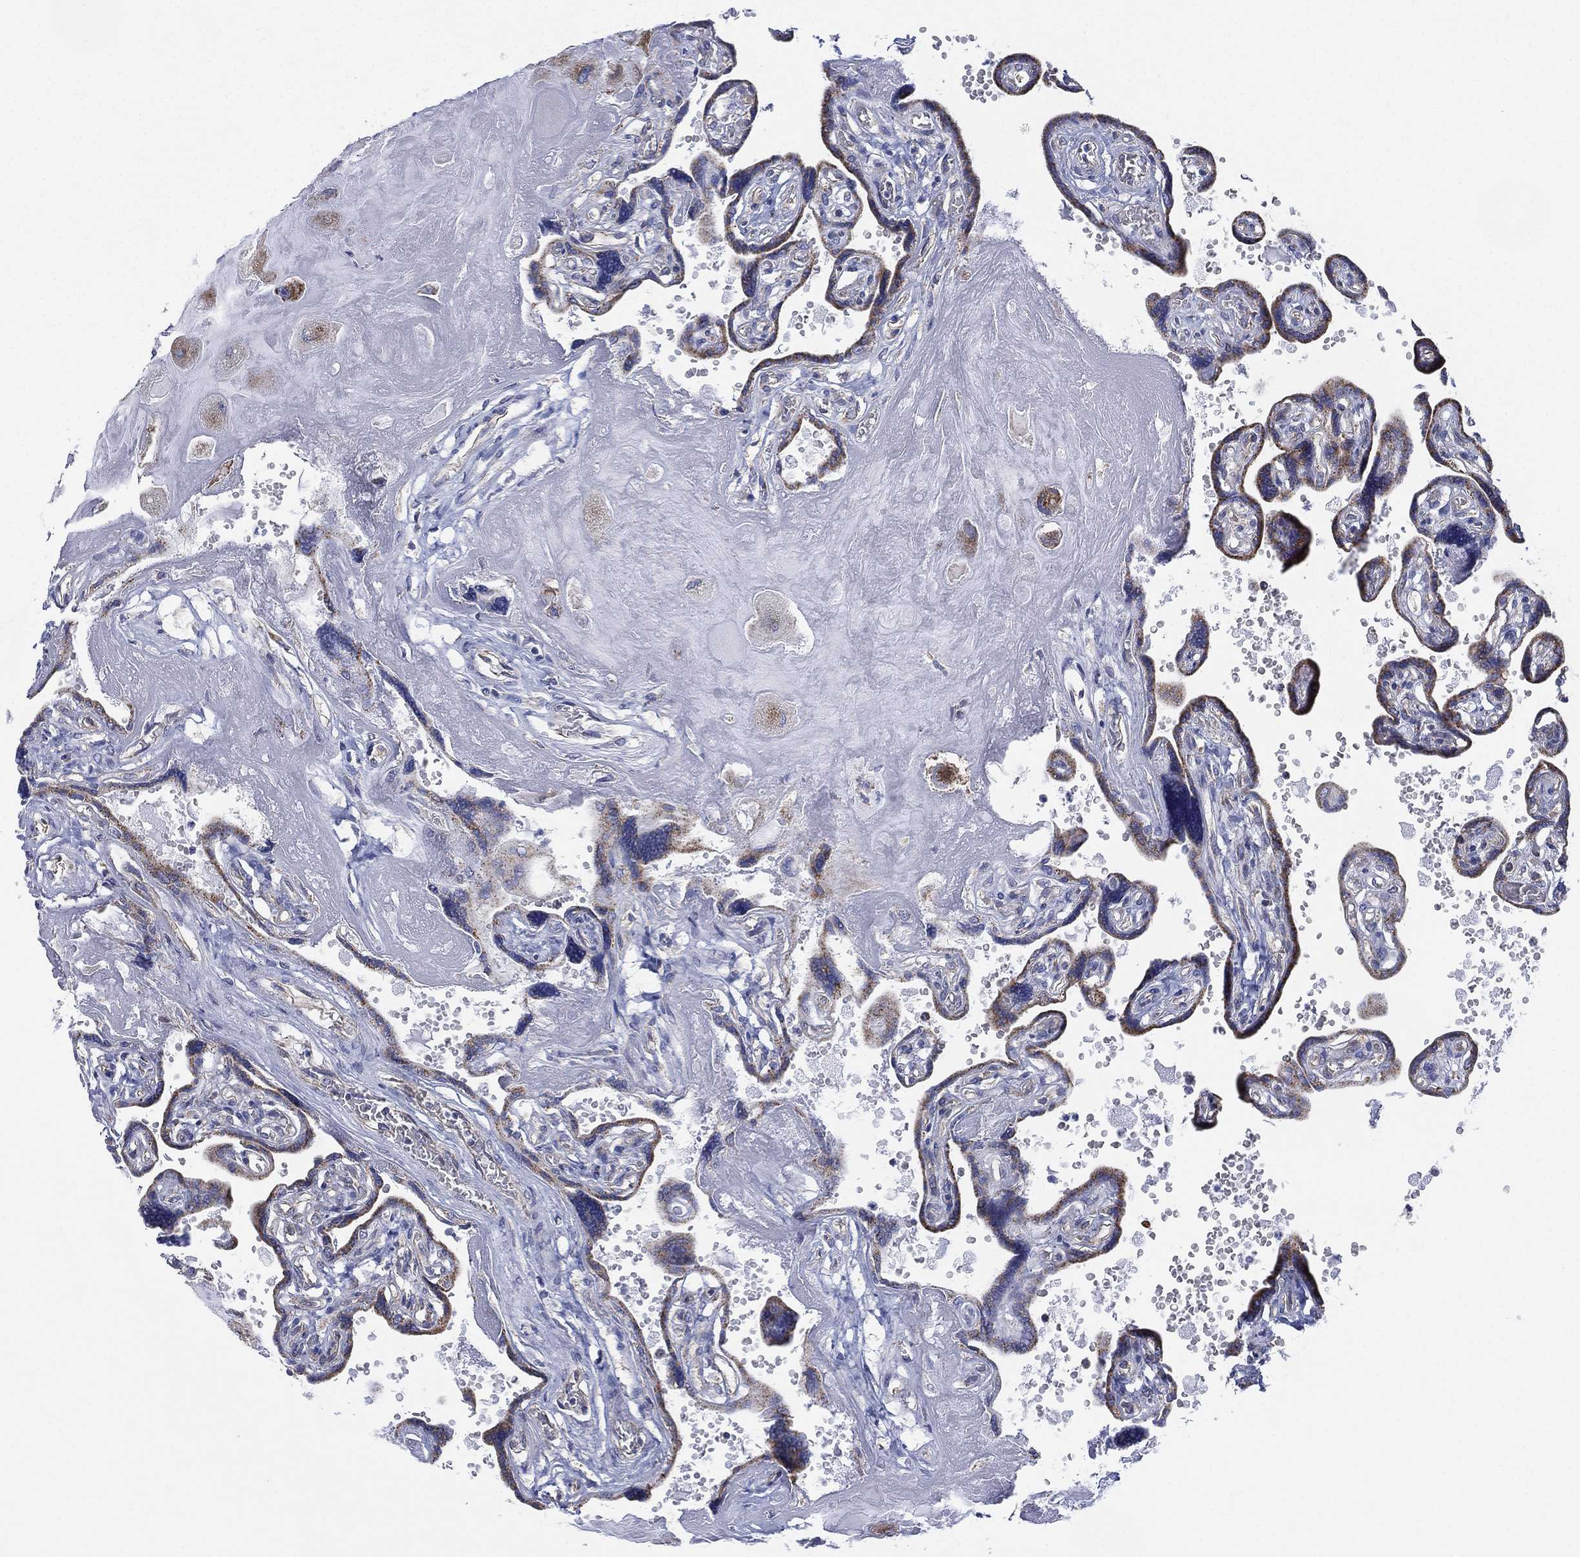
{"staining": {"intensity": "weak", "quantity": "25%-75%", "location": "cytoplasmic/membranous"}, "tissue": "placenta", "cell_type": "Decidual cells", "image_type": "normal", "snomed": [{"axis": "morphology", "description": "Normal tissue, NOS"}, {"axis": "topography", "description": "Placenta"}], "caption": "The photomicrograph reveals immunohistochemical staining of unremarkable placenta. There is weak cytoplasmic/membranous positivity is seen in about 25%-75% of decidual cells.", "gene": "INA", "patient": {"sex": "female", "age": 32}}